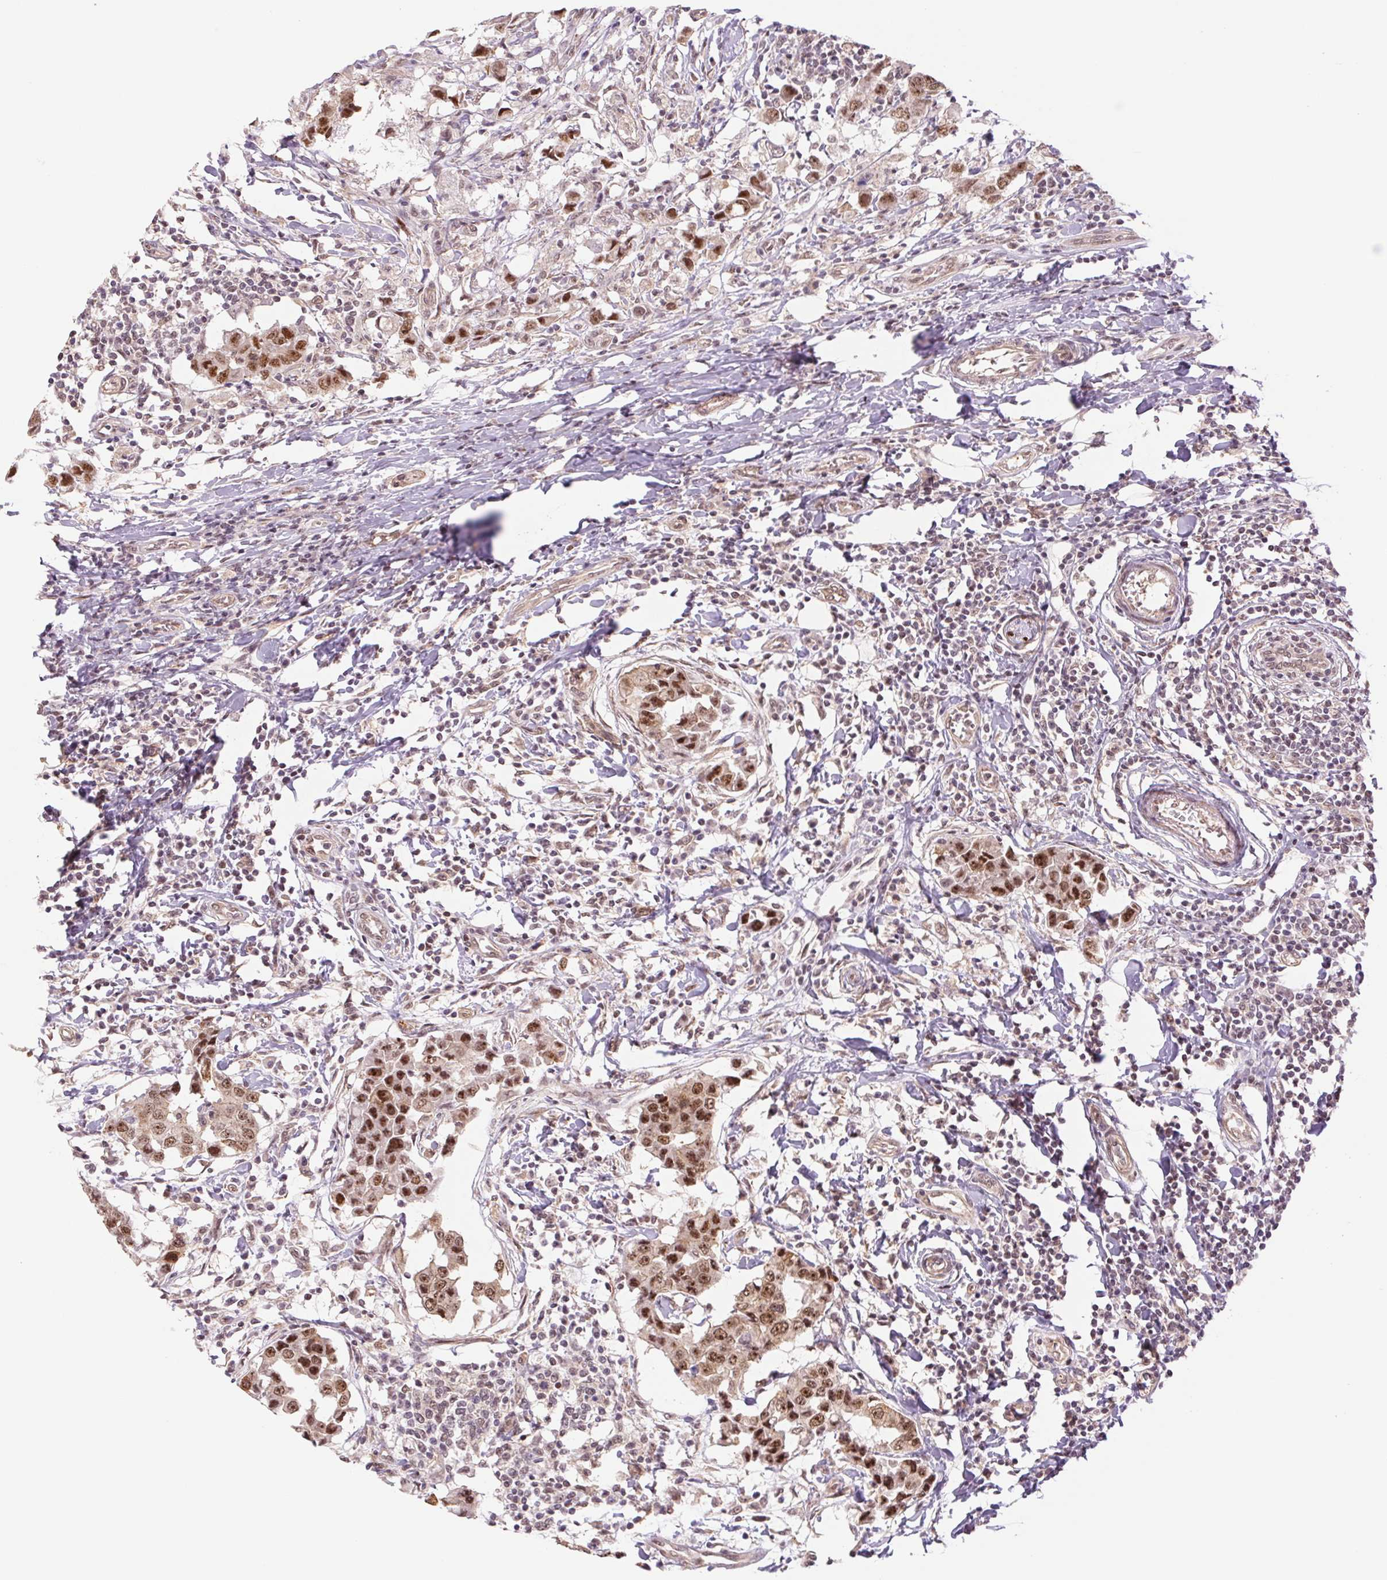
{"staining": {"intensity": "strong", "quantity": ">75%", "location": "nuclear"}, "tissue": "breast cancer", "cell_type": "Tumor cells", "image_type": "cancer", "snomed": [{"axis": "morphology", "description": "Duct carcinoma"}, {"axis": "topography", "description": "Breast"}], "caption": "This image exhibits IHC staining of human breast cancer (infiltrating ductal carcinoma), with high strong nuclear positivity in about >75% of tumor cells.", "gene": "CWC25", "patient": {"sex": "female", "age": 27}}